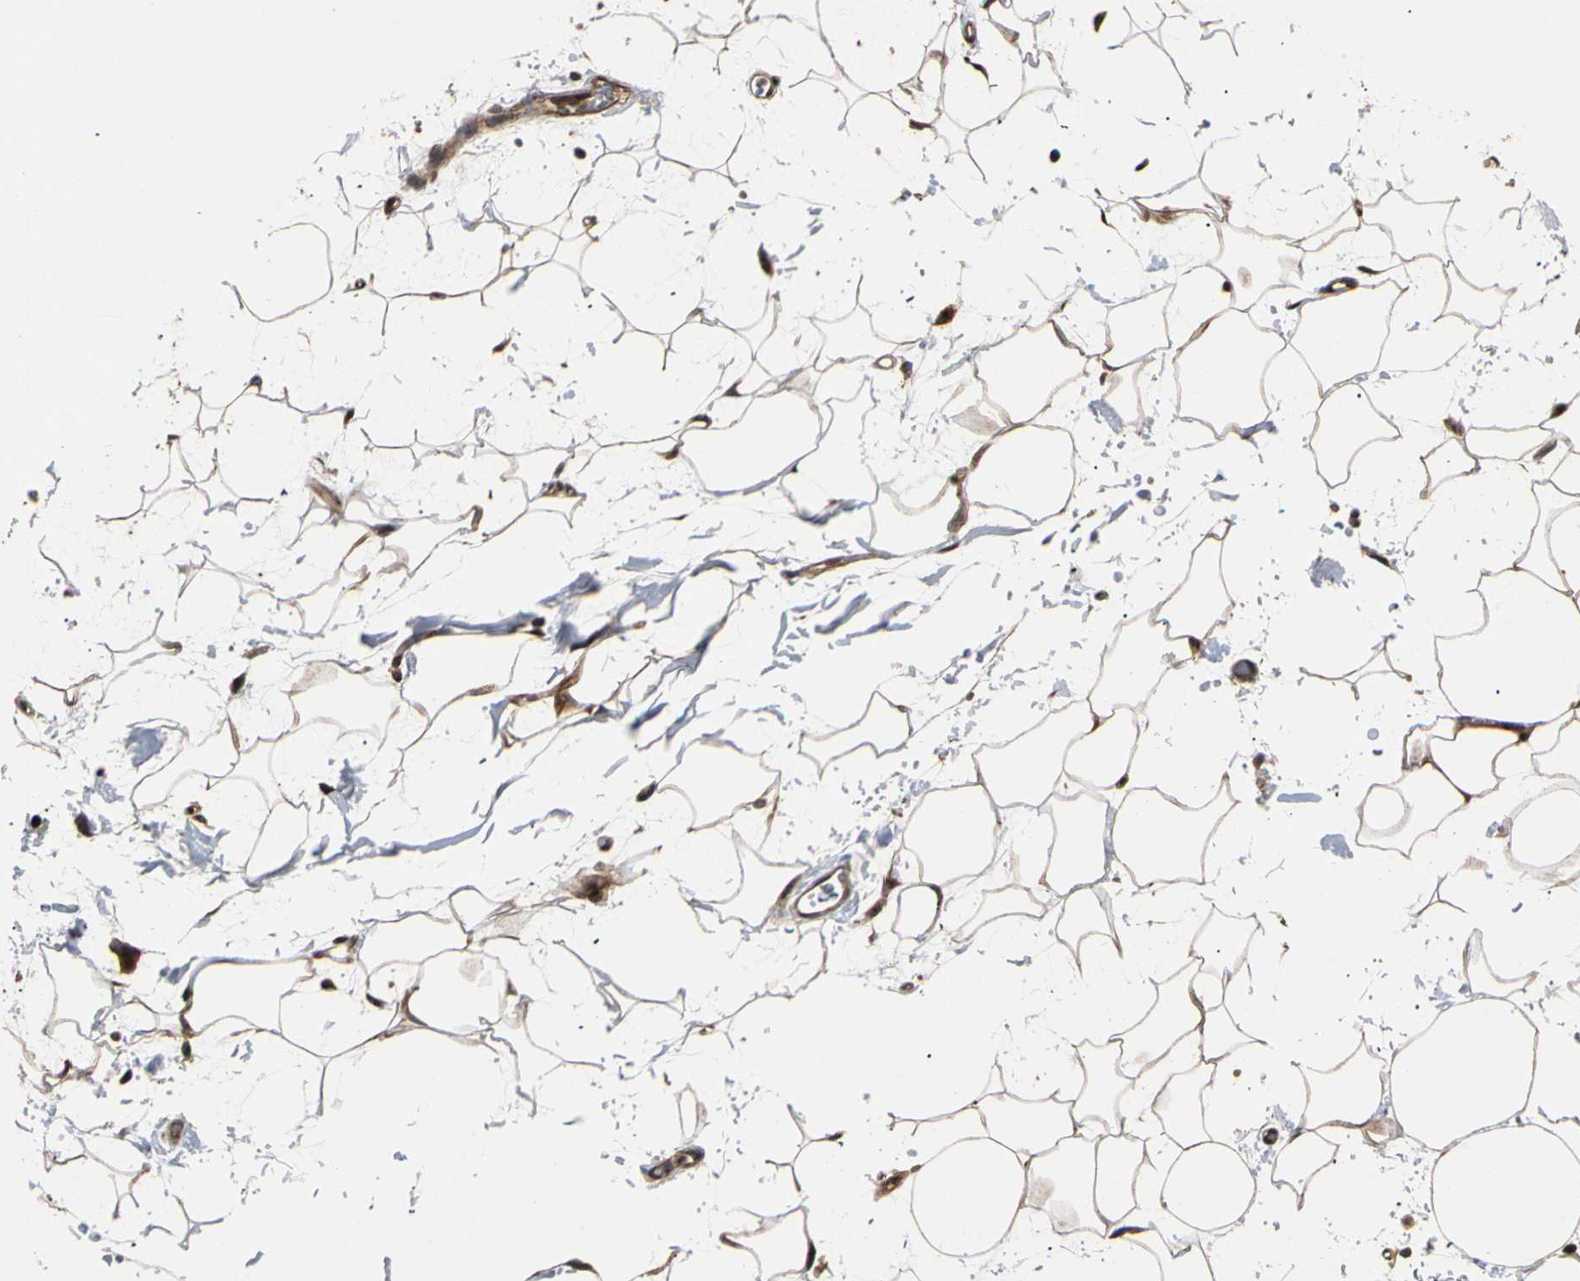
{"staining": {"intensity": "moderate", "quantity": ">75%", "location": "cytoplasmic/membranous,nuclear"}, "tissue": "adipose tissue", "cell_type": "Adipocytes", "image_type": "normal", "snomed": [{"axis": "morphology", "description": "Normal tissue, NOS"}, {"axis": "topography", "description": "Soft tissue"}], "caption": "Protein expression analysis of normal adipose tissue demonstrates moderate cytoplasmic/membranous,nuclear expression in approximately >75% of adipocytes.", "gene": "AKAP9", "patient": {"sex": "male", "age": 72}}